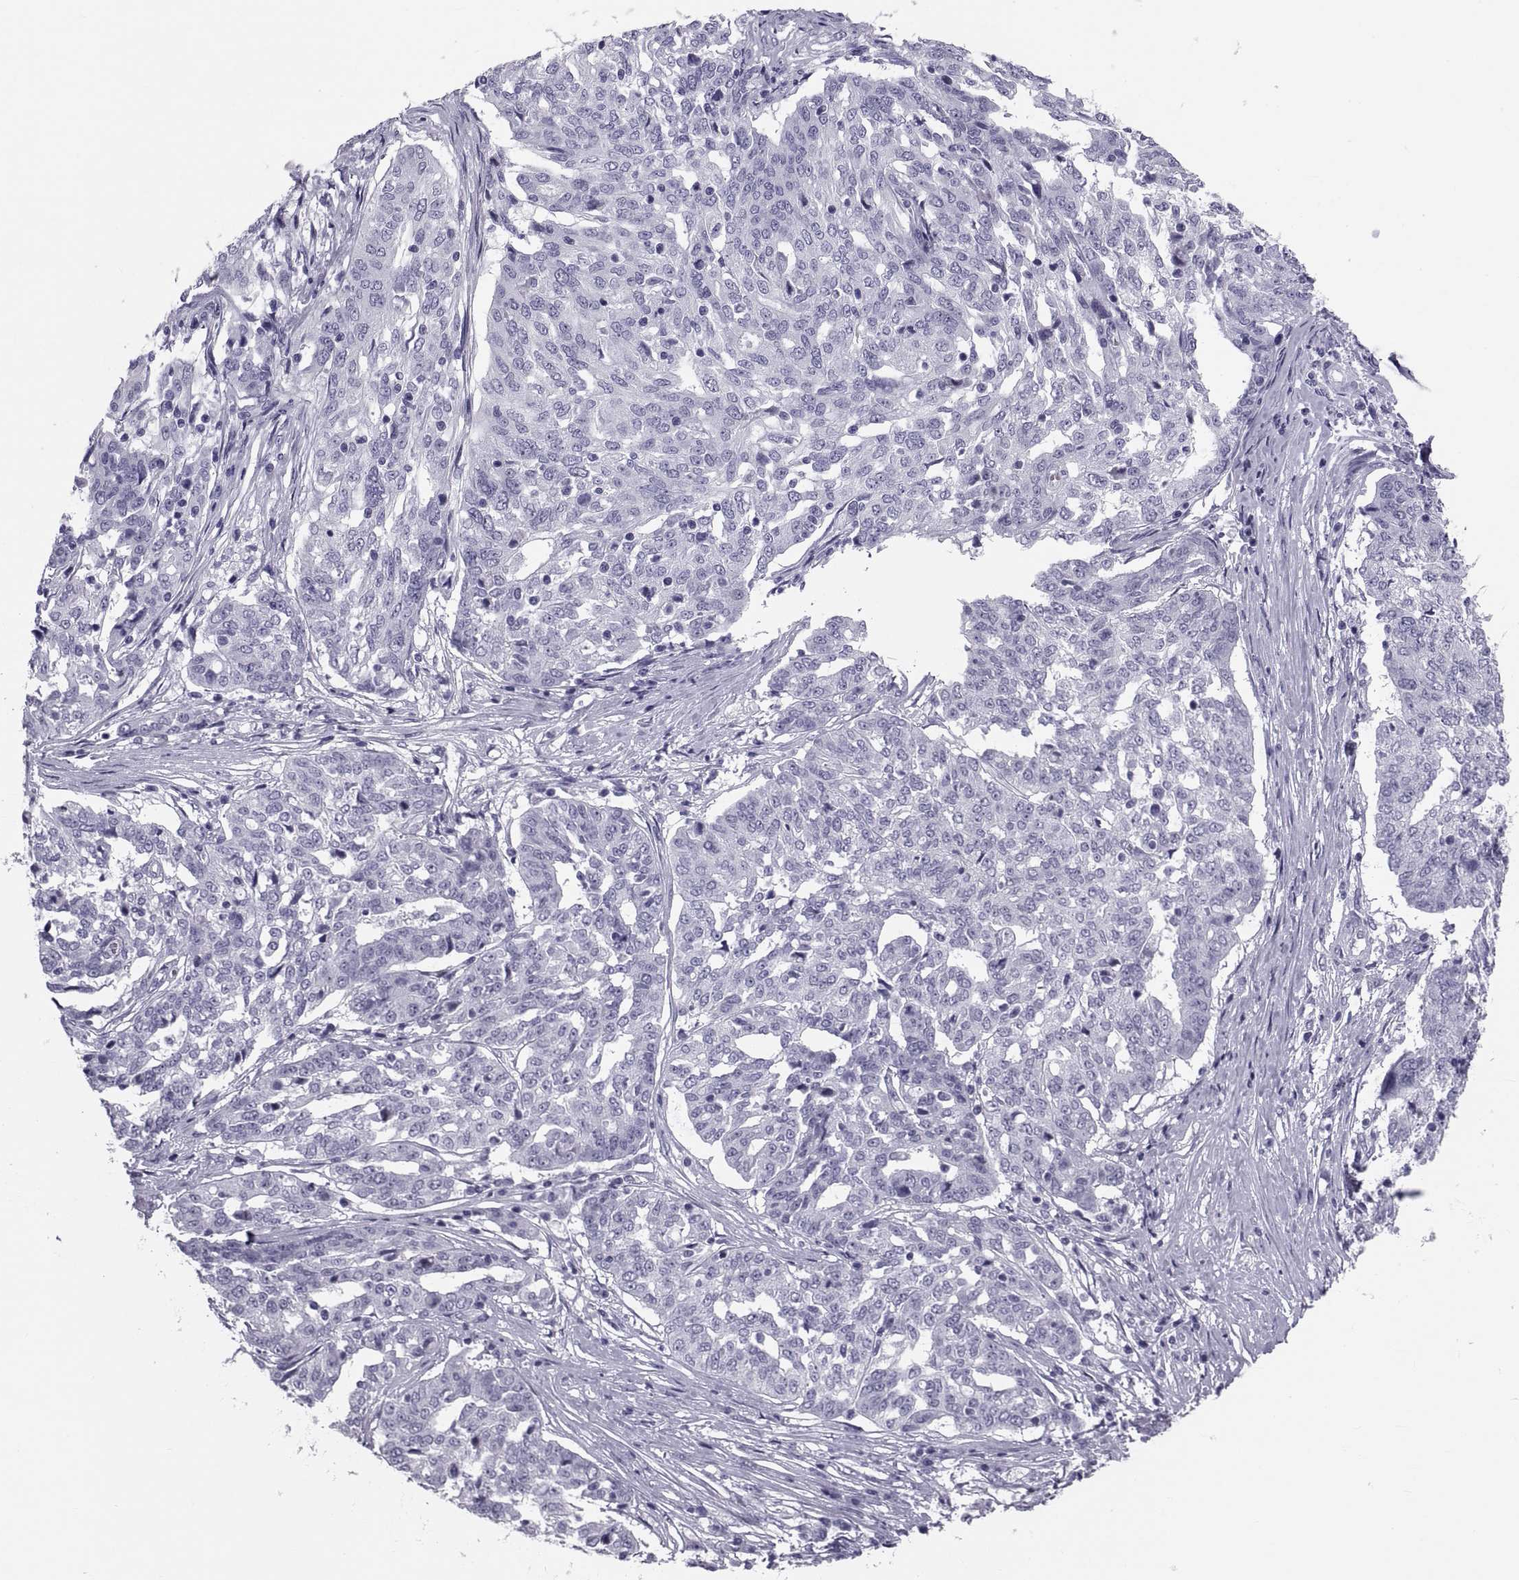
{"staining": {"intensity": "negative", "quantity": "none", "location": "none"}, "tissue": "ovarian cancer", "cell_type": "Tumor cells", "image_type": "cancer", "snomed": [{"axis": "morphology", "description": "Cystadenocarcinoma, serous, NOS"}, {"axis": "topography", "description": "Ovary"}], "caption": "A photomicrograph of human ovarian cancer is negative for staining in tumor cells. (DAB (3,3'-diaminobenzidine) IHC visualized using brightfield microscopy, high magnification).", "gene": "CRISP1", "patient": {"sex": "female", "age": 67}}